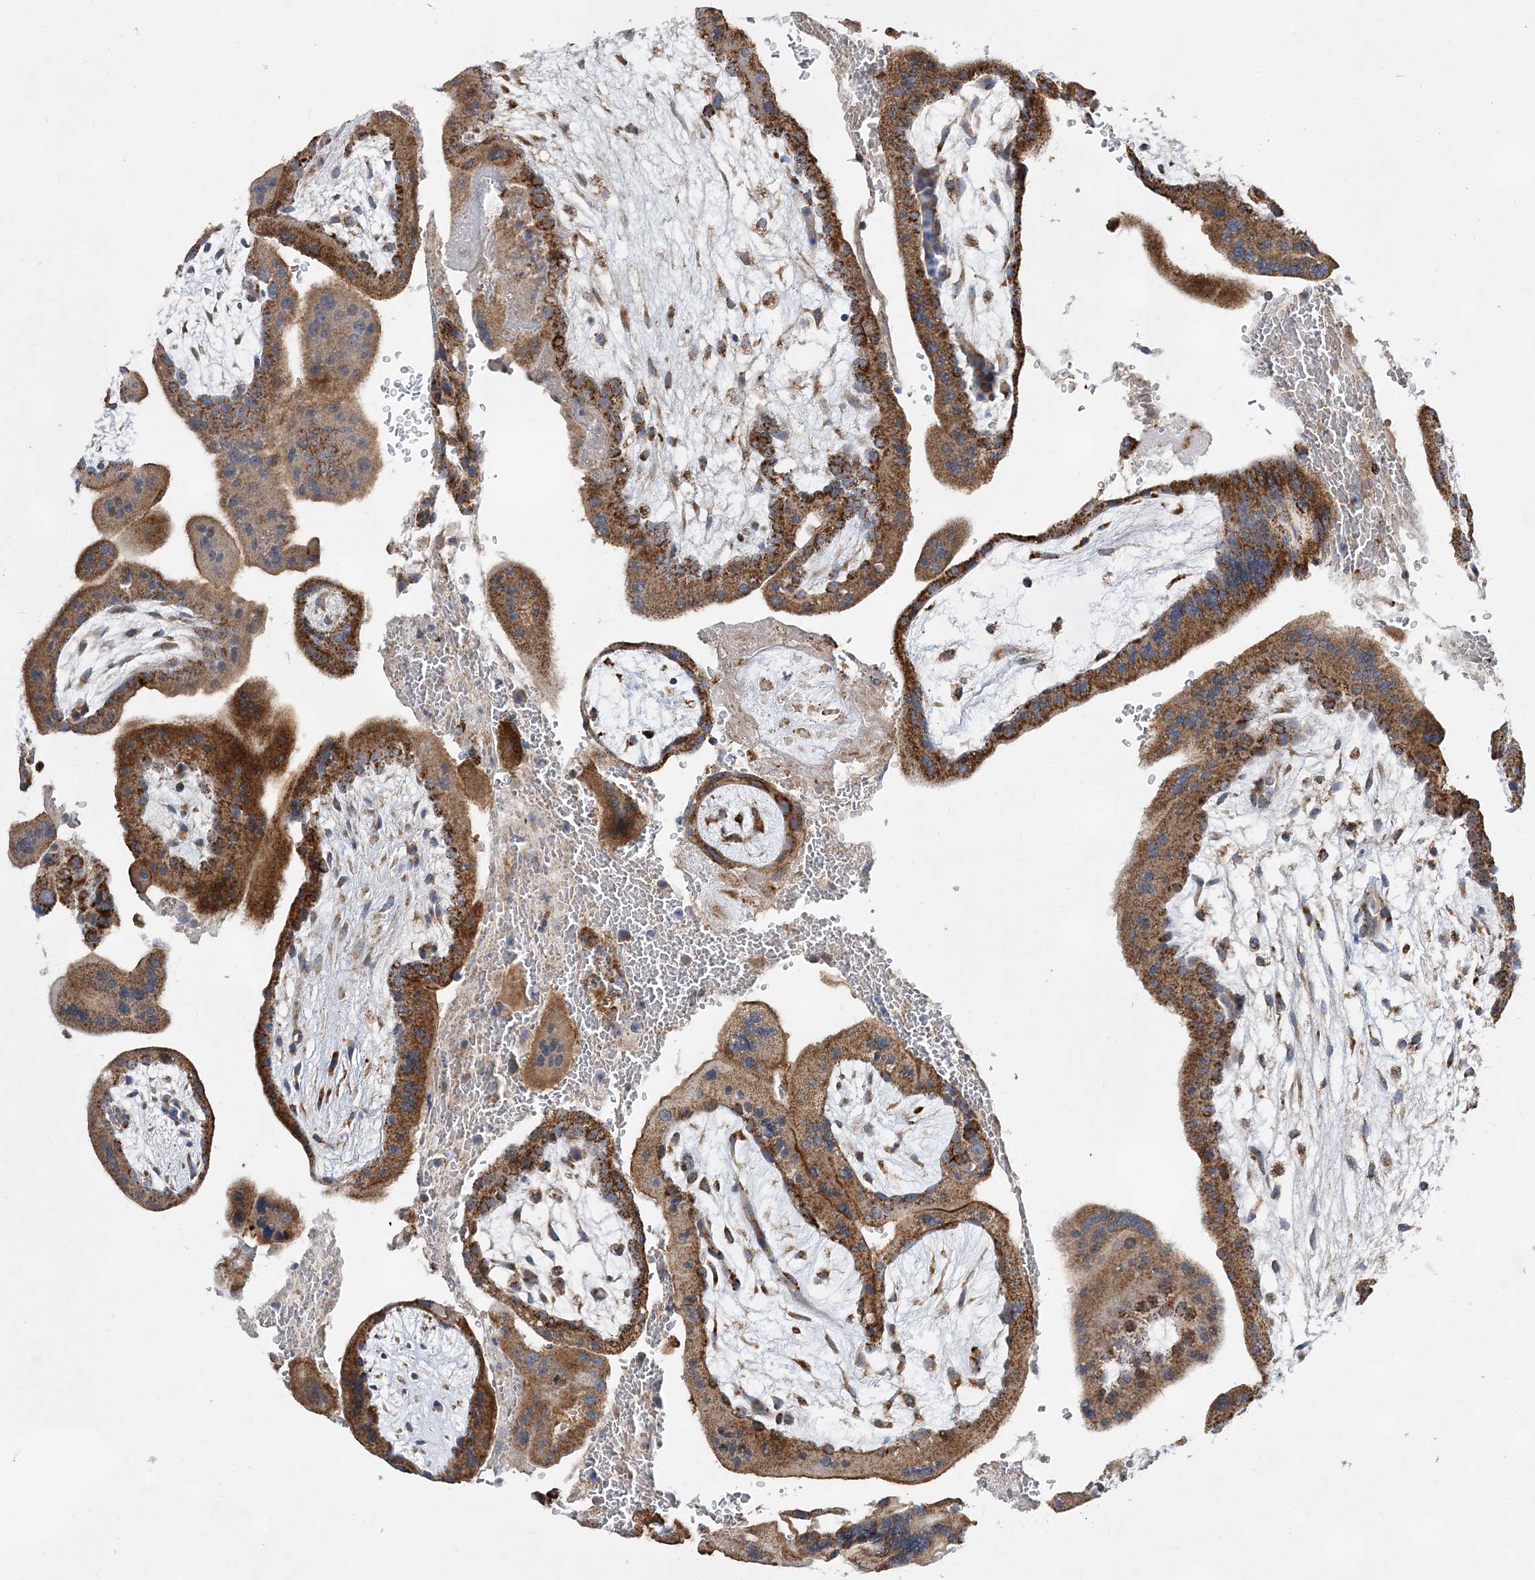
{"staining": {"intensity": "moderate", "quantity": ">75%", "location": "cytoplasmic/membranous"}, "tissue": "placenta", "cell_type": "Trophoblastic cells", "image_type": "normal", "snomed": [{"axis": "morphology", "description": "Normal tissue, NOS"}, {"axis": "topography", "description": "Placenta"}], "caption": "DAB immunohistochemical staining of benign placenta exhibits moderate cytoplasmic/membranous protein staining in about >75% of trophoblastic cells. (DAB (3,3'-diaminobenzidine) IHC with brightfield microscopy, high magnification).", "gene": "TRAPPC13", "patient": {"sex": "female", "age": 35}}